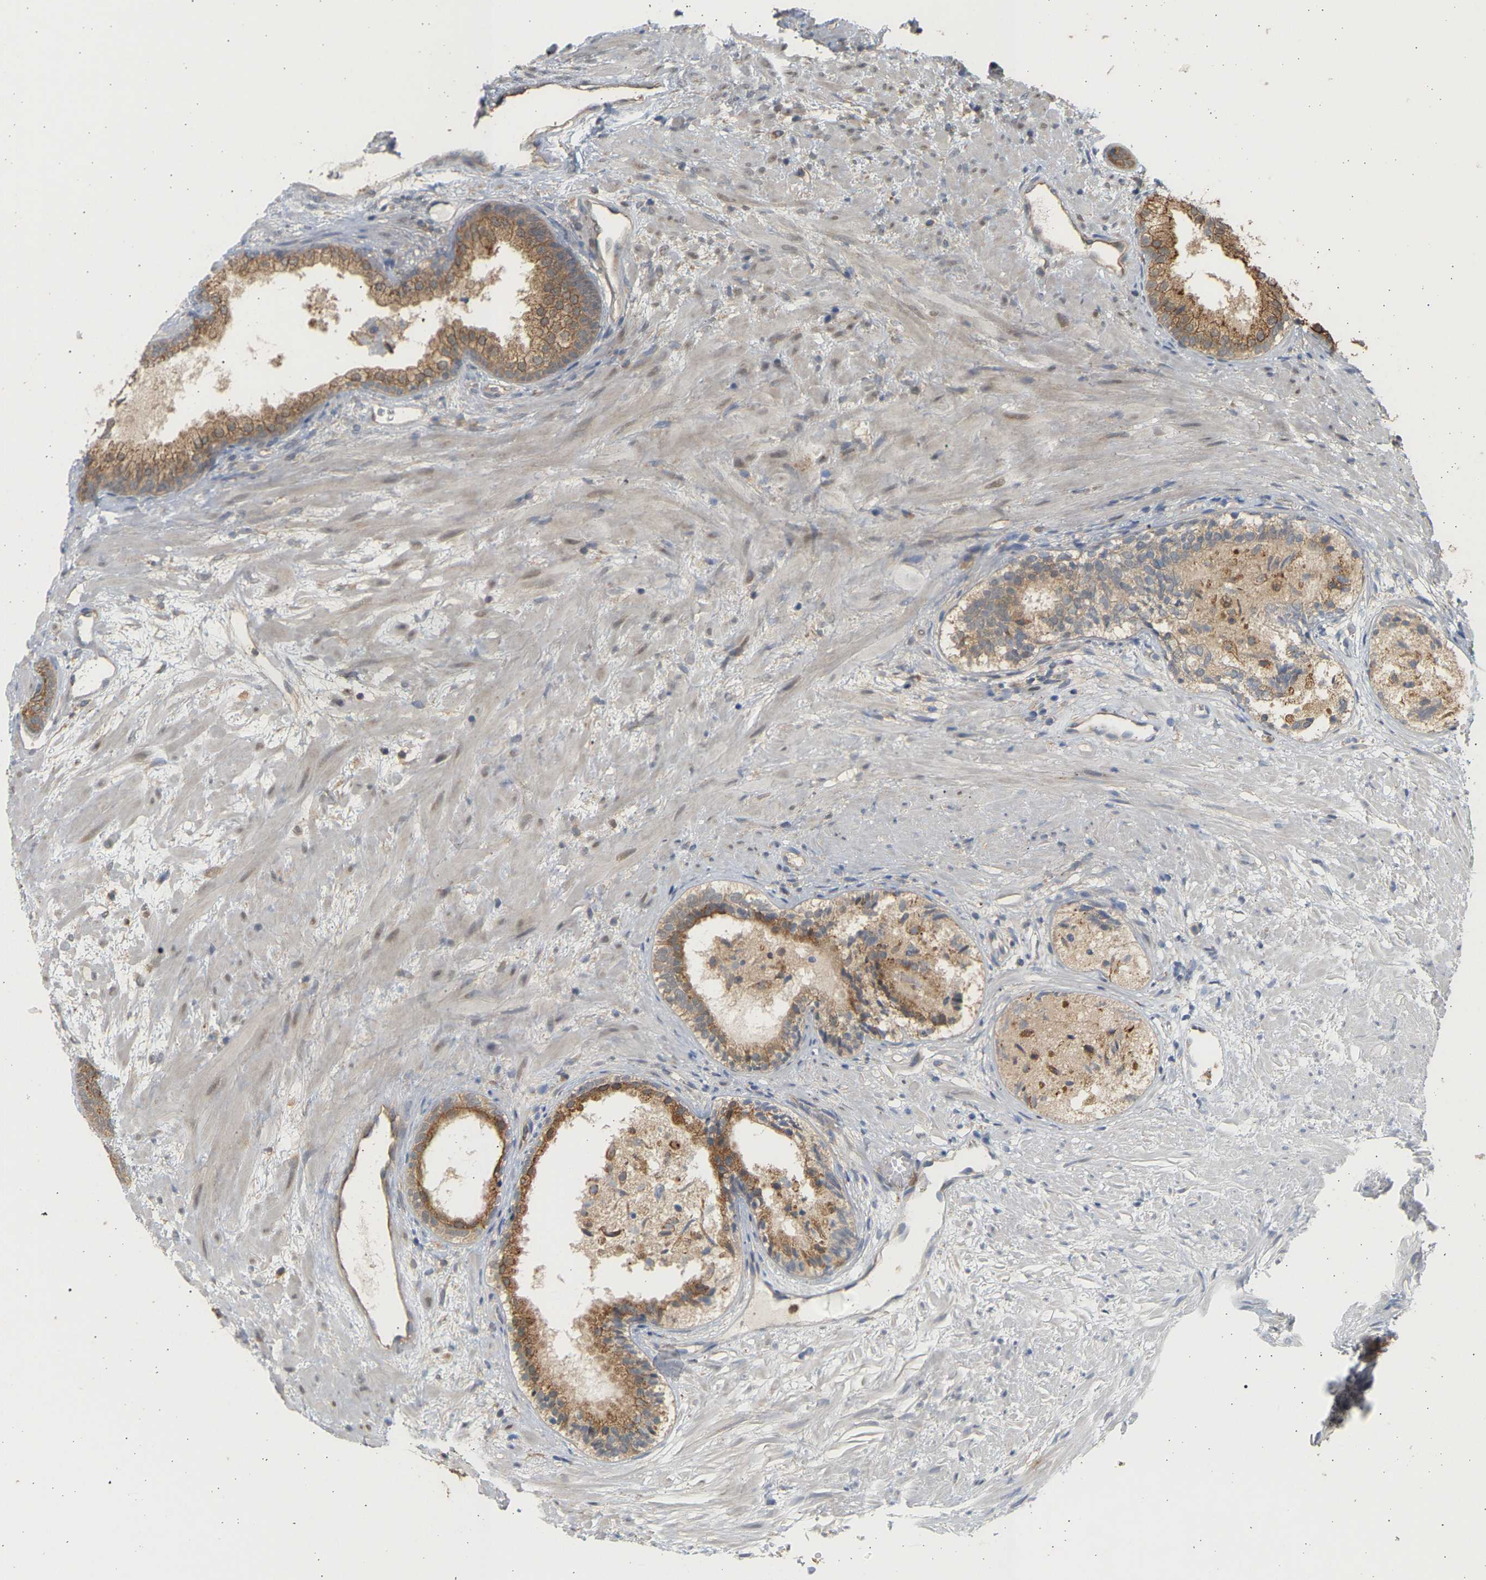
{"staining": {"intensity": "moderate", "quantity": ">75%", "location": "cytoplasmic/membranous"}, "tissue": "prostate", "cell_type": "Glandular cells", "image_type": "normal", "snomed": [{"axis": "morphology", "description": "Normal tissue, NOS"}, {"axis": "topography", "description": "Prostate"}], "caption": "IHC (DAB) staining of normal prostate shows moderate cytoplasmic/membranous protein expression in about >75% of glandular cells. (Brightfield microscopy of DAB IHC at high magnification).", "gene": "B4GALT6", "patient": {"sex": "male", "age": 76}}